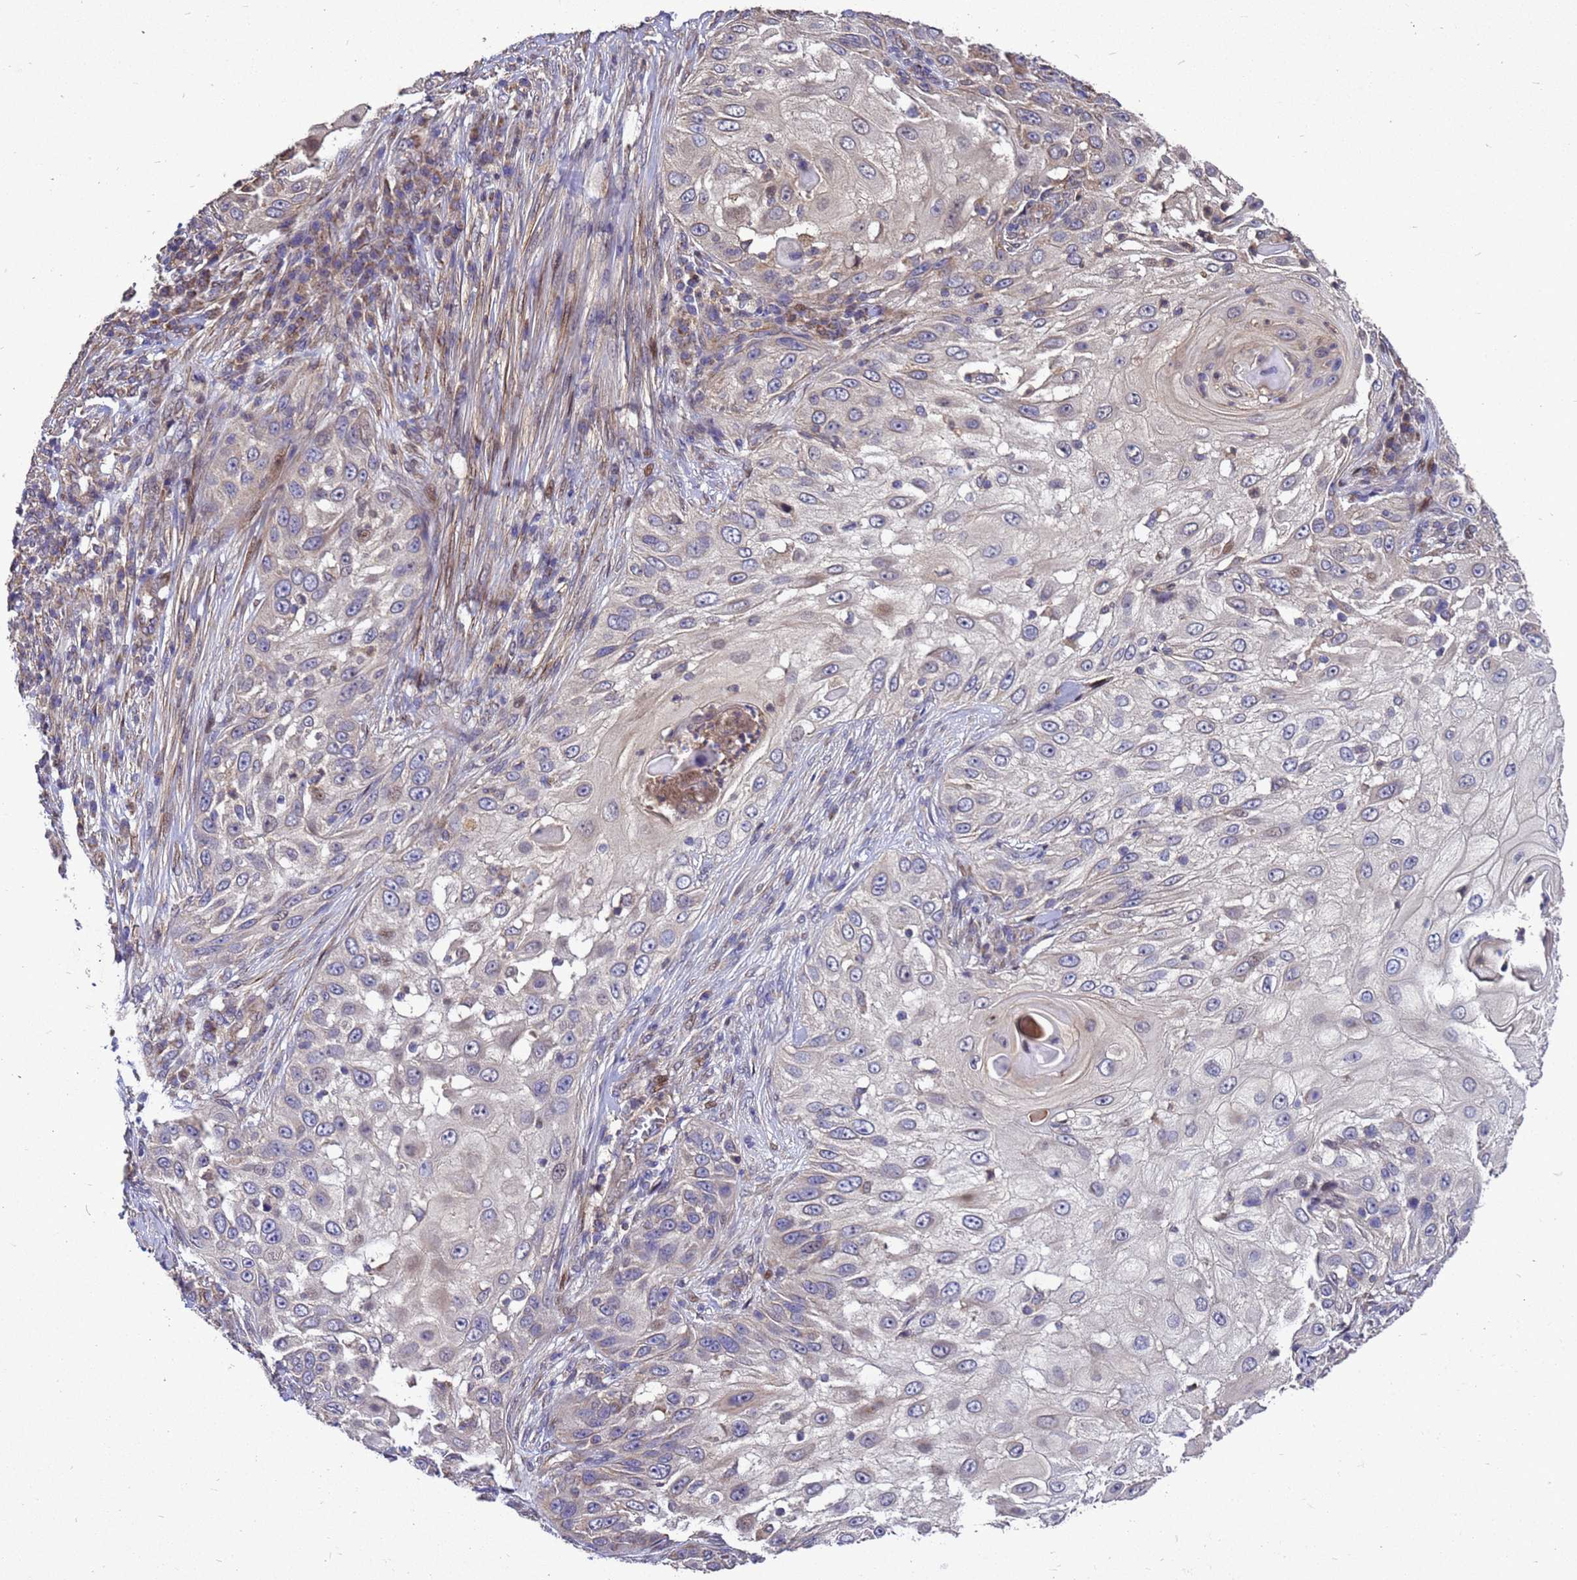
{"staining": {"intensity": "weak", "quantity": "<25%", "location": "cytoplasmic/membranous"}, "tissue": "skin cancer", "cell_type": "Tumor cells", "image_type": "cancer", "snomed": [{"axis": "morphology", "description": "Squamous cell carcinoma, NOS"}, {"axis": "topography", "description": "Skin"}], "caption": "An IHC histopathology image of skin squamous cell carcinoma is shown. There is no staining in tumor cells of skin squamous cell carcinoma.", "gene": "RSPRY1", "patient": {"sex": "female", "age": 44}}